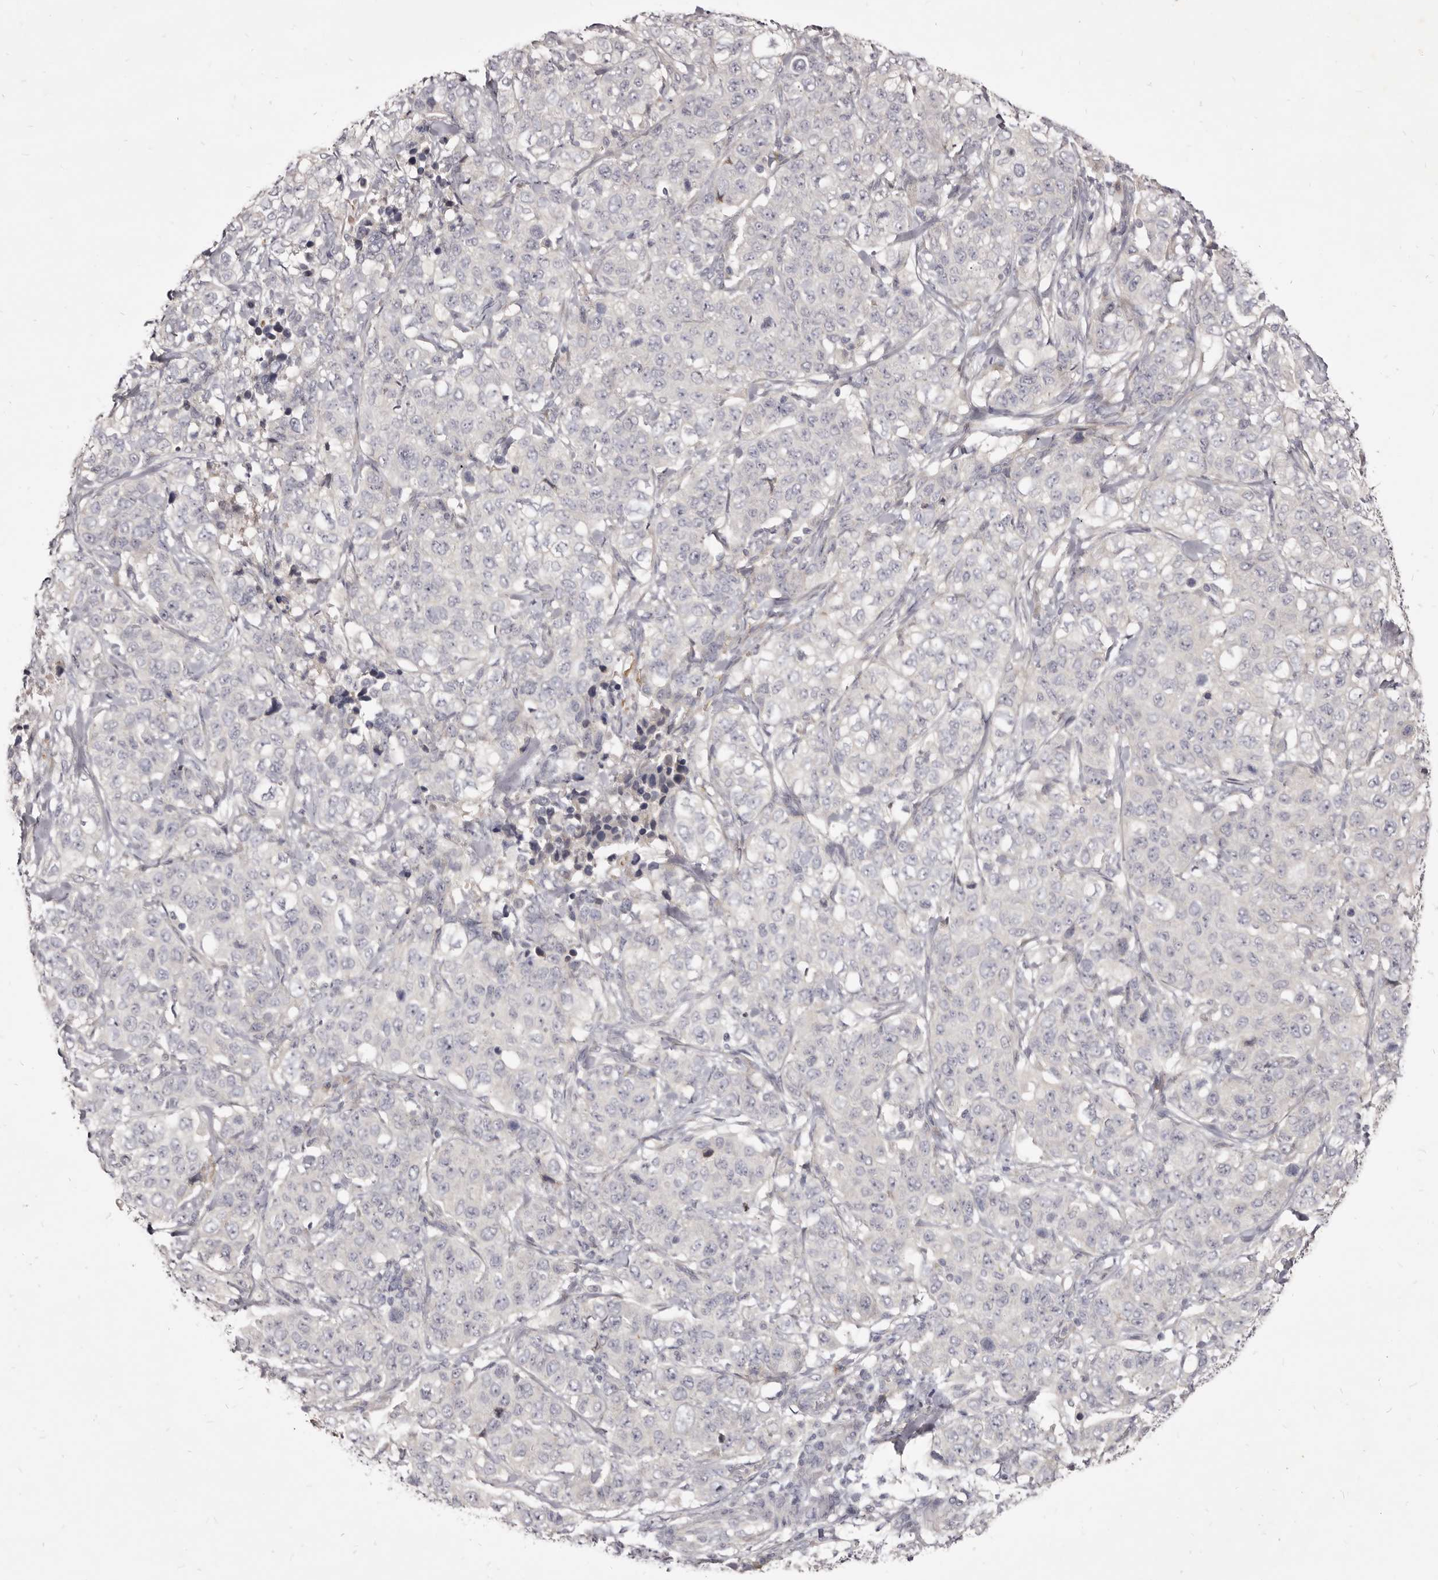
{"staining": {"intensity": "negative", "quantity": "none", "location": "none"}, "tissue": "stomach cancer", "cell_type": "Tumor cells", "image_type": "cancer", "snomed": [{"axis": "morphology", "description": "Adenocarcinoma, NOS"}, {"axis": "topography", "description": "Stomach"}], "caption": "Immunohistochemistry micrograph of adenocarcinoma (stomach) stained for a protein (brown), which exhibits no staining in tumor cells.", "gene": "KIF2B", "patient": {"sex": "male", "age": 48}}